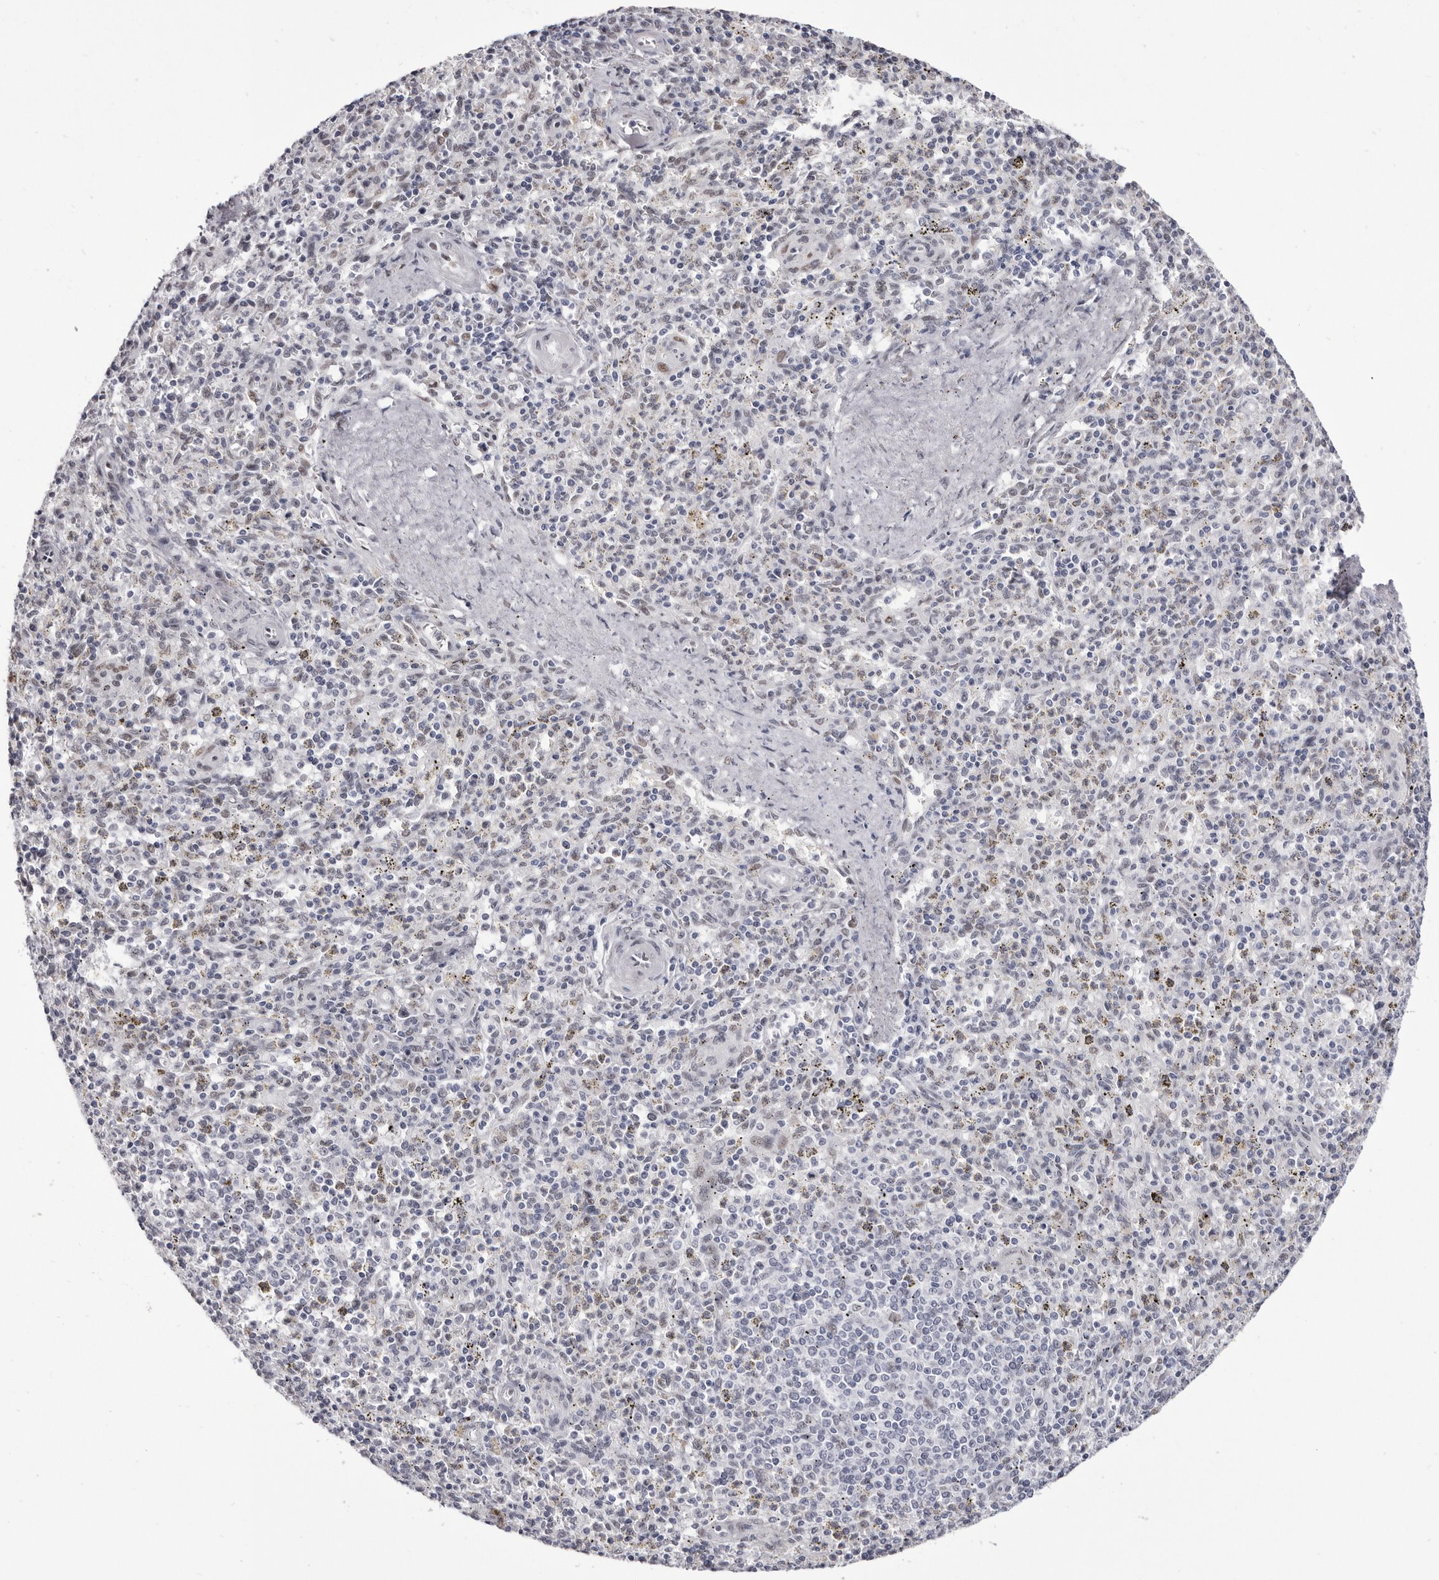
{"staining": {"intensity": "negative", "quantity": "none", "location": "none"}, "tissue": "spleen", "cell_type": "Cells in red pulp", "image_type": "normal", "snomed": [{"axis": "morphology", "description": "Normal tissue, NOS"}, {"axis": "topography", "description": "Spleen"}], "caption": "Immunohistochemistry histopathology image of unremarkable spleen: human spleen stained with DAB demonstrates no significant protein expression in cells in red pulp.", "gene": "ZNF326", "patient": {"sex": "male", "age": 72}}